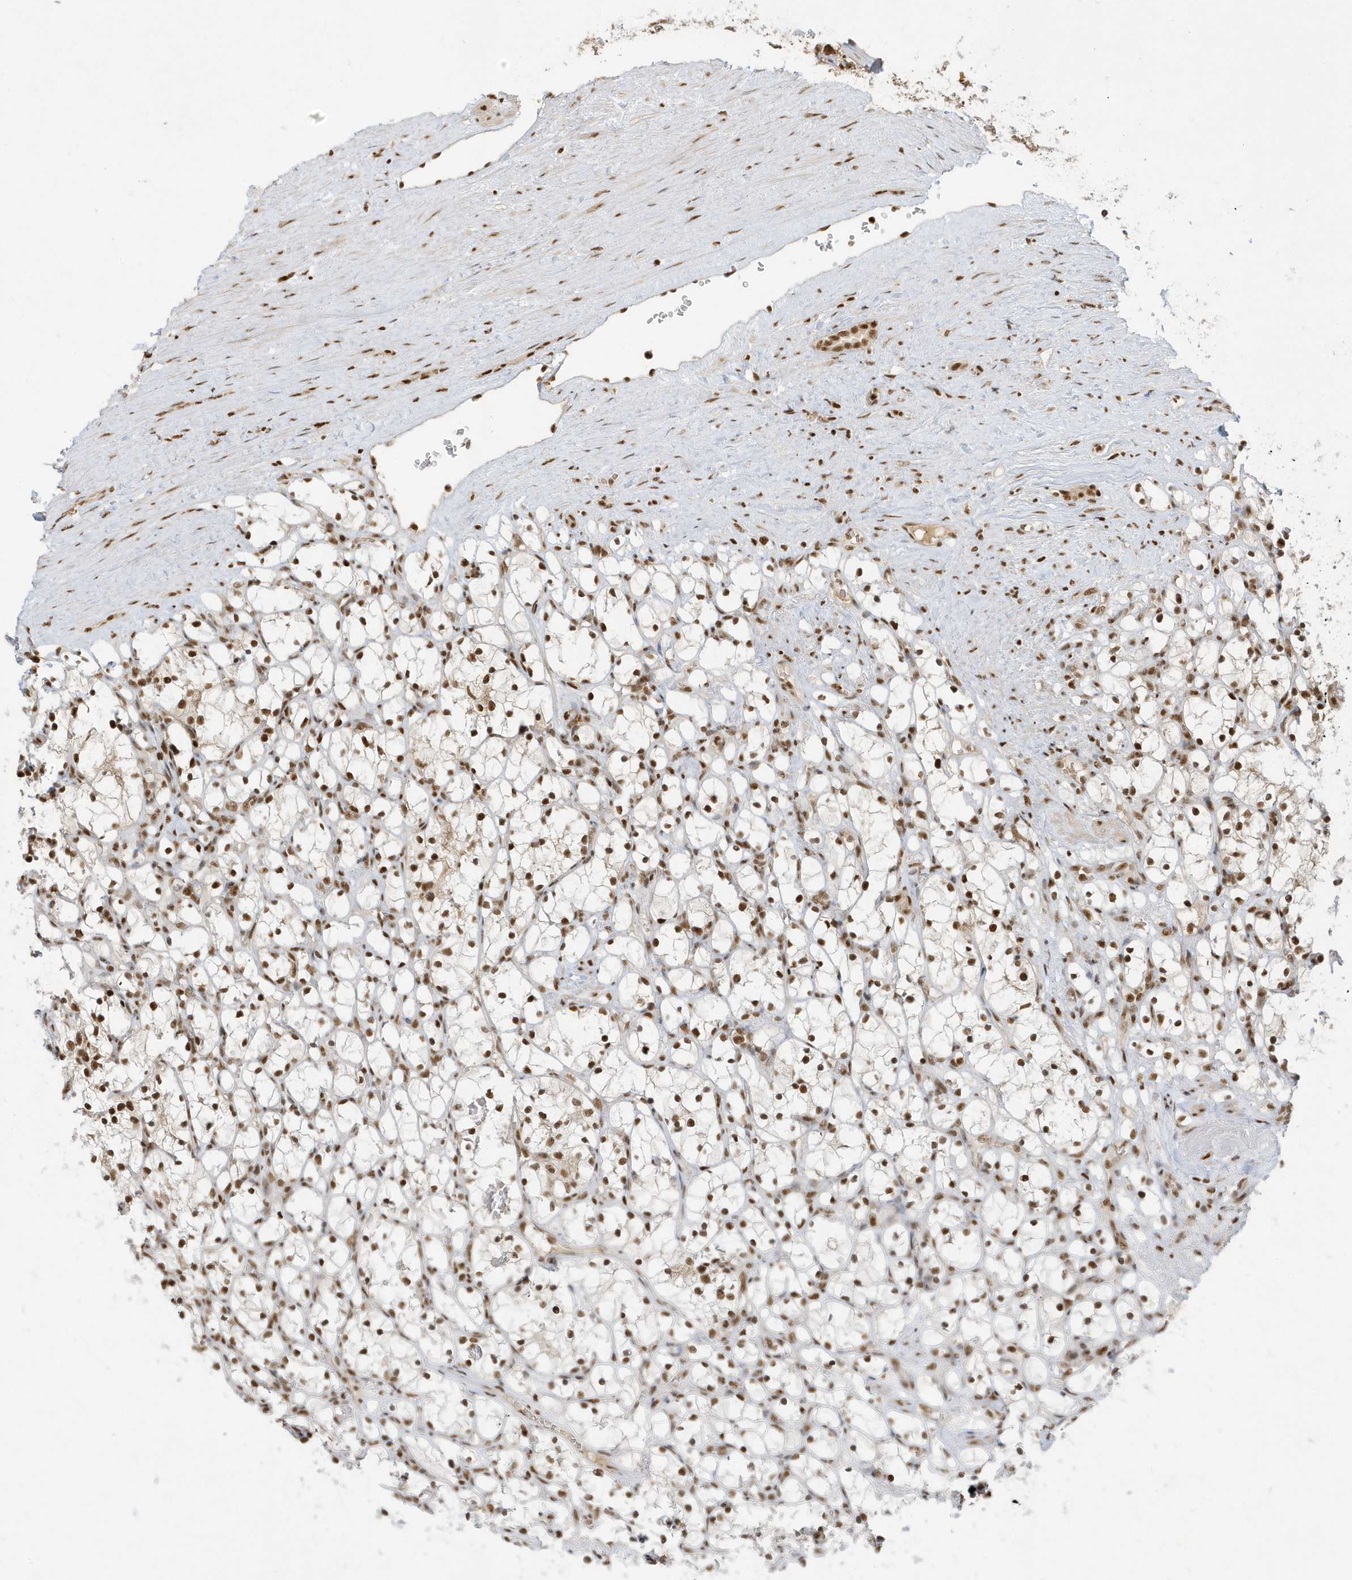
{"staining": {"intensity": "strong", "quantity": ">75%", "location": "nuclear"}, "tissue": "renal cancer", "cell_type": "Tumor cells", "image_type": "cancer", "snomed": [{"axis": "morphology", "description": "Adenocarcinoma, NOS"}, {"axis": "topography", "description": "Kidney"}], "caption": "Renal adenocarcinoma stained with immunohistochemistry (IHC) exhibits strong nuclear expression in about >75% of tumor cells.", "gene": "PPIL2", "patient": {"sex": "female", "age": 69}}